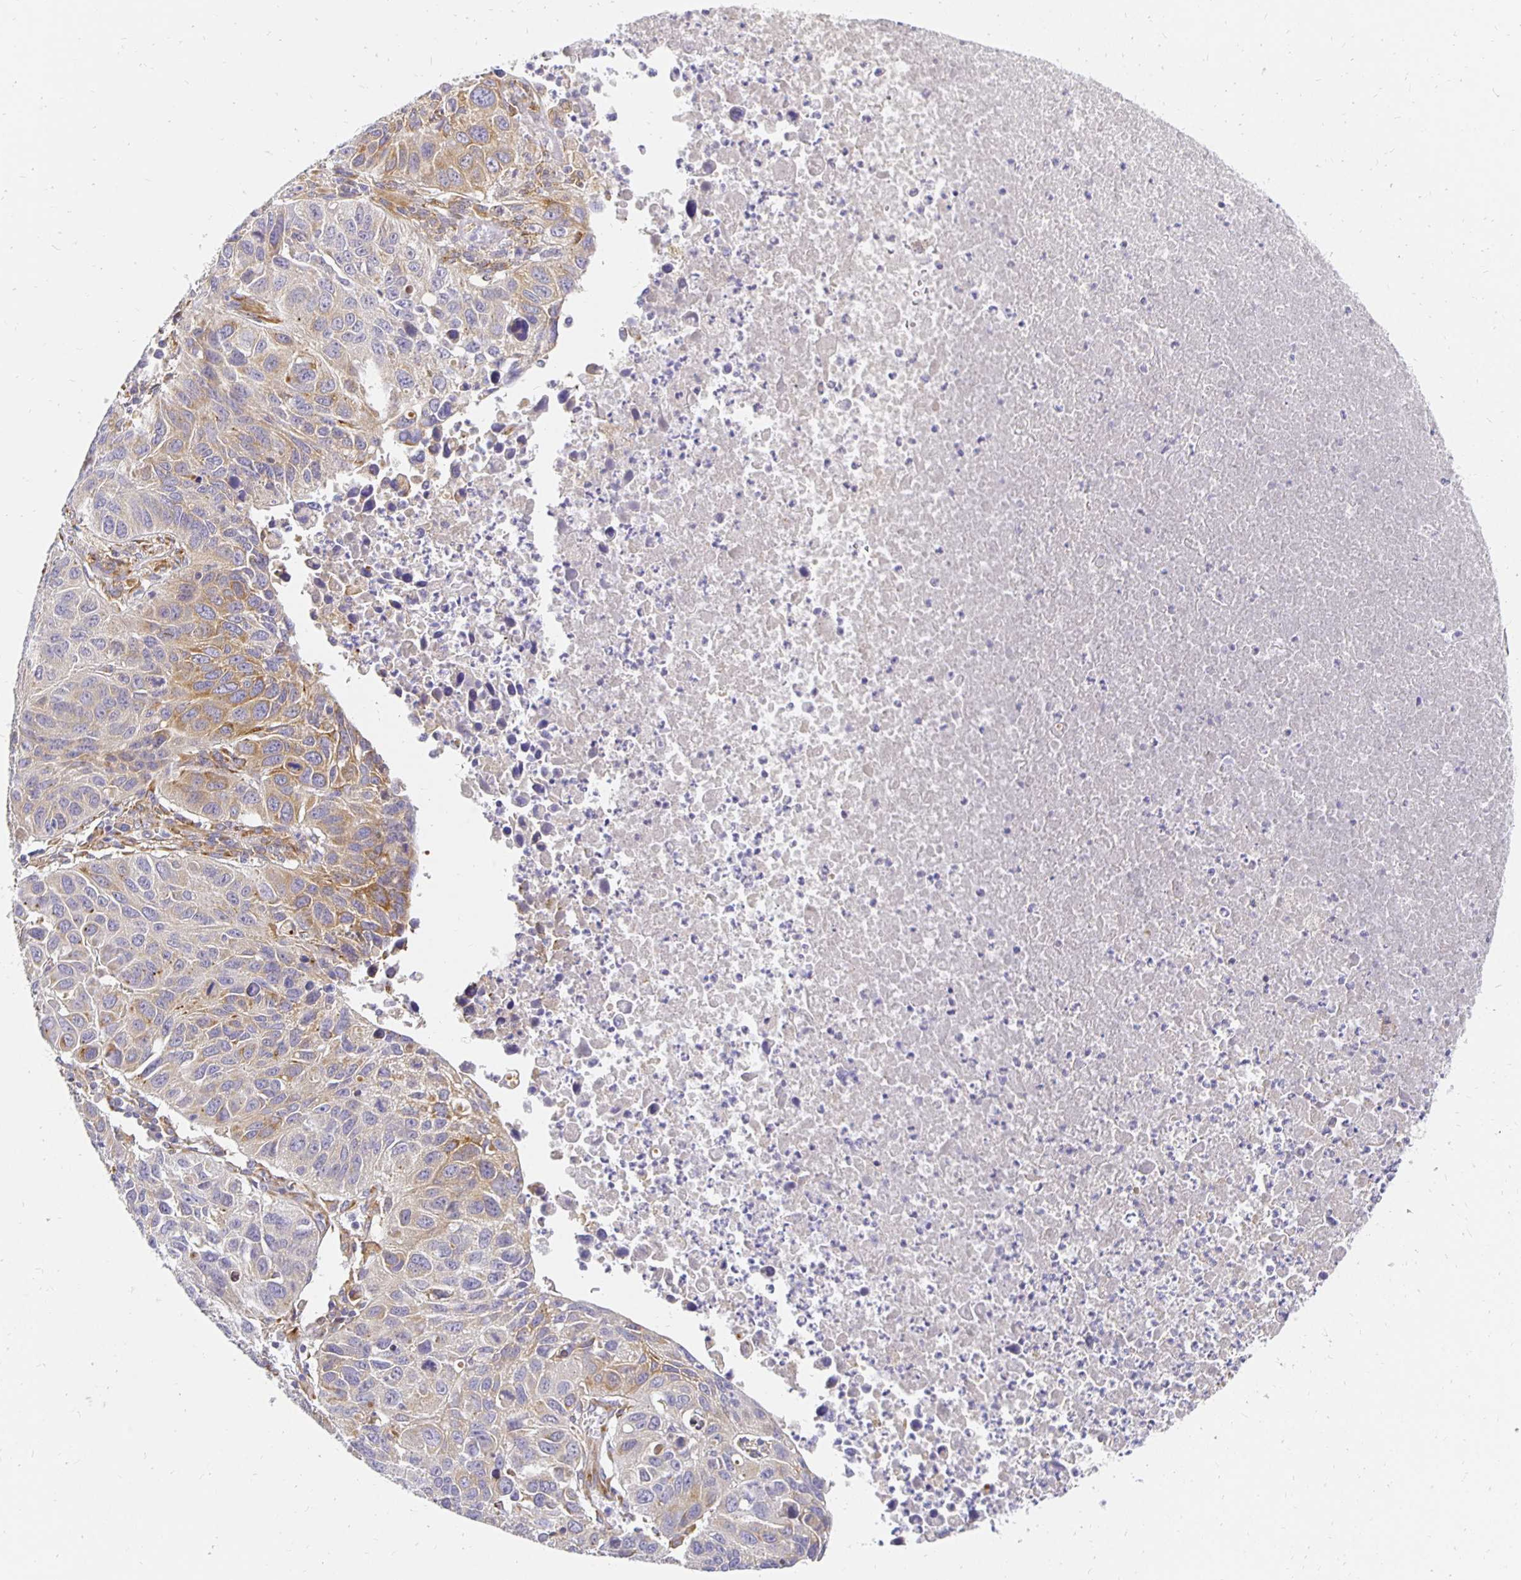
{"staining": {"intensity": "moderate", "quantity": "<25%", "location": "cytoplasmic/membranous"}, "tissue": "lung cancer", "cell_type": "Tumor cells", "image_type": "cancer", "snomed": [{"axis": "morphology", "description": "Squamous cell carcinoma, NOS"}, {"axis": "topography", "description": "Lung"}], "caption": "Lung cancer tissue displays moderate cytoplasmic/membranous positivity in approximately <25% of tumor cells, visualized by immunohistochemistry. (DAB (3,3'-diaminobenzidine) = brown stain, brightfield microscopy at high magnification).", "gene": "PLOD1", "patient": {"sex": "female", "age": 61}}